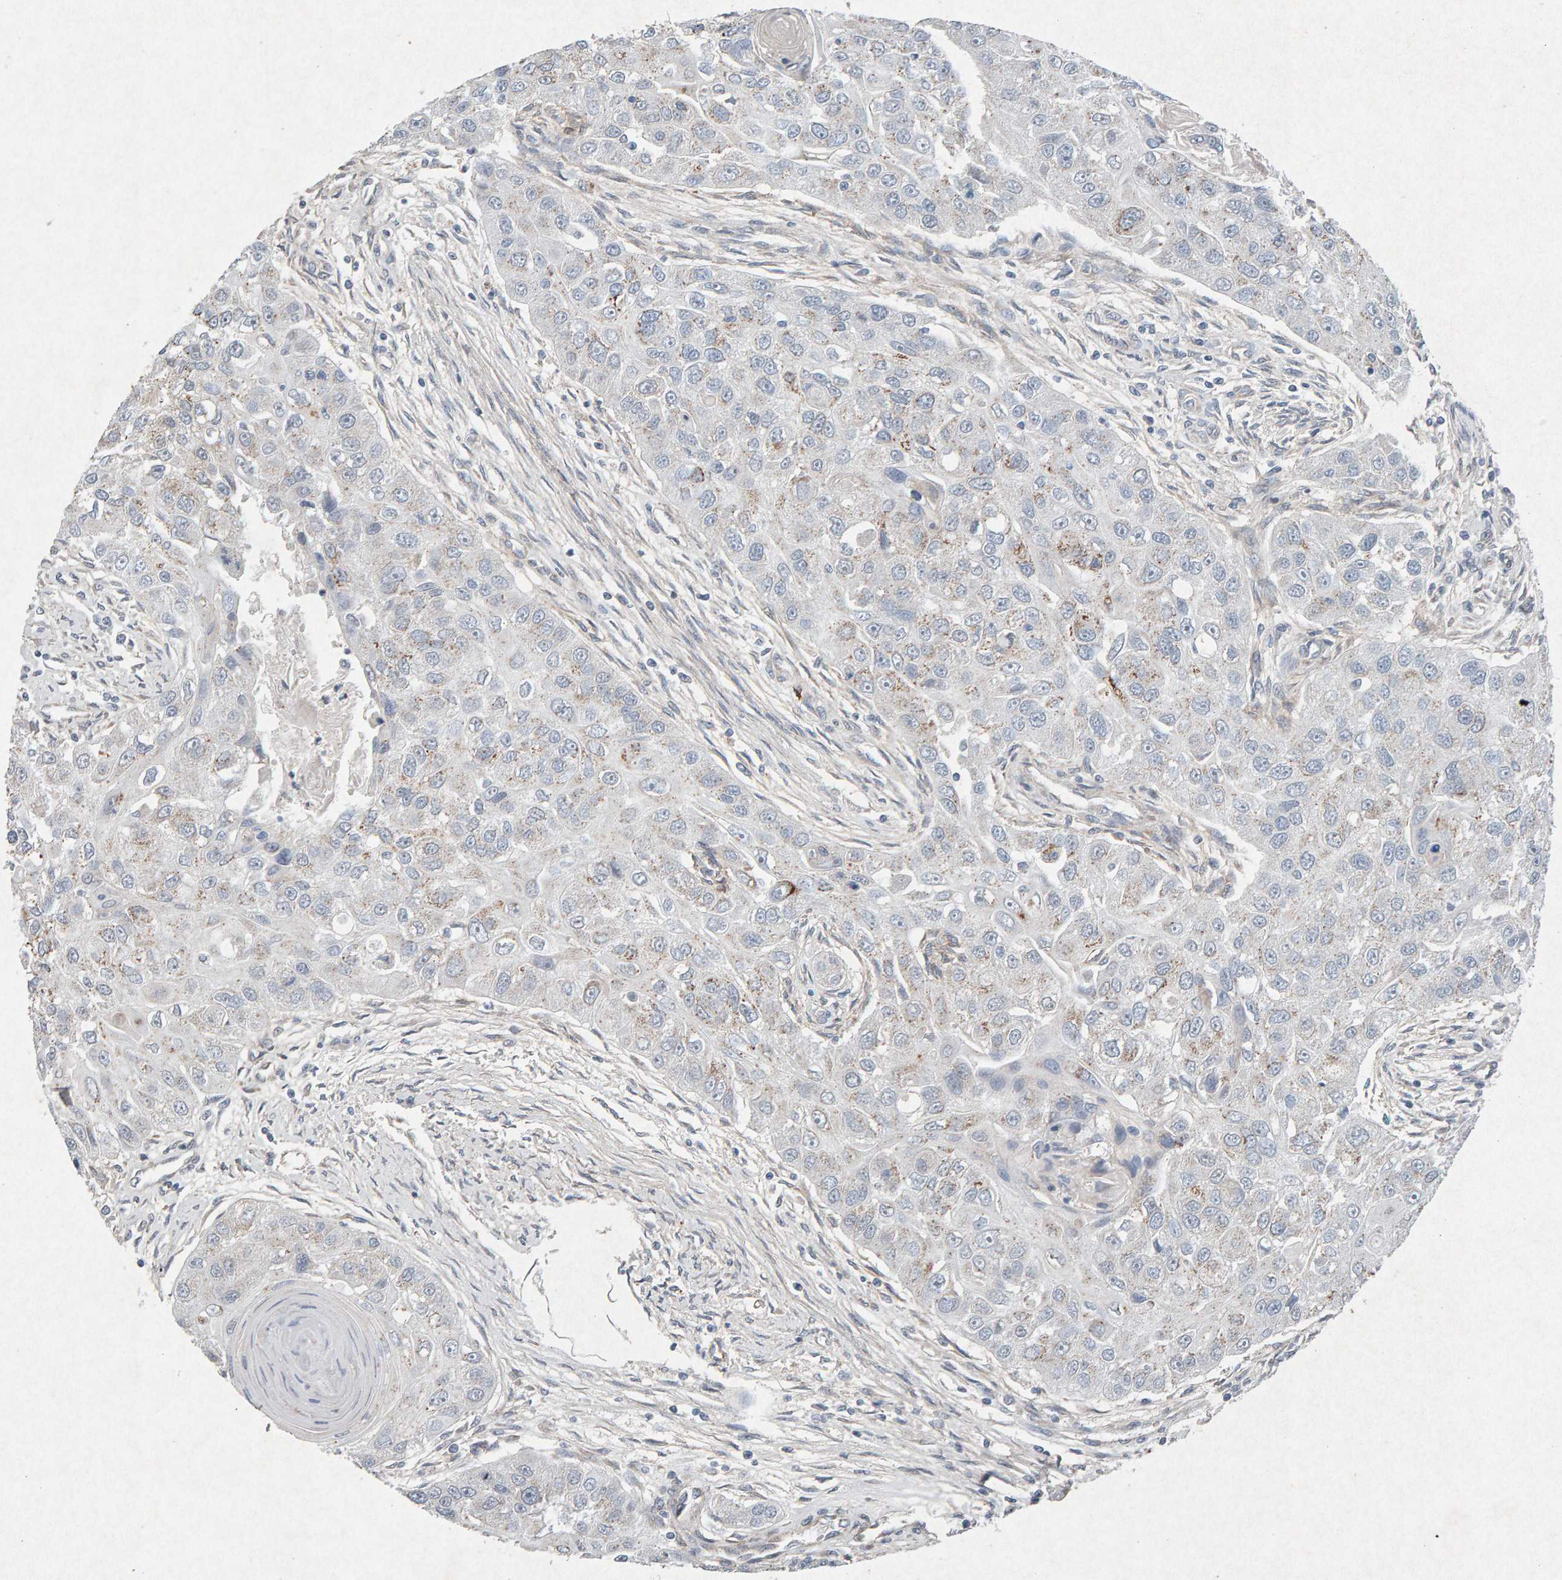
{"staining": {"intensity": "weak", "quantity": "<25%", "location": "cytoplasmic/membranous"}, "tissue": "head and neck cancer", "cell_type": "Tumor cells", "image_type": "cancer", "snomed": [{"axis": "morphology", "description": "Normal tissue, NOS"}, {"axis": "morphology", "description": "Squamous cell carcinoma, NOS"}, {"axis": "topography", "description": "Skeletal muscle"}, {"axis": "topography", "description": "Head-Neck"}], "caption": "There is no significant staining in tumor cells of head and neck cancer. (DAB IHC with hematoxylin counter stain).", "gene": "PTPRM", "patient": {"sex": "male", "age": 51}}